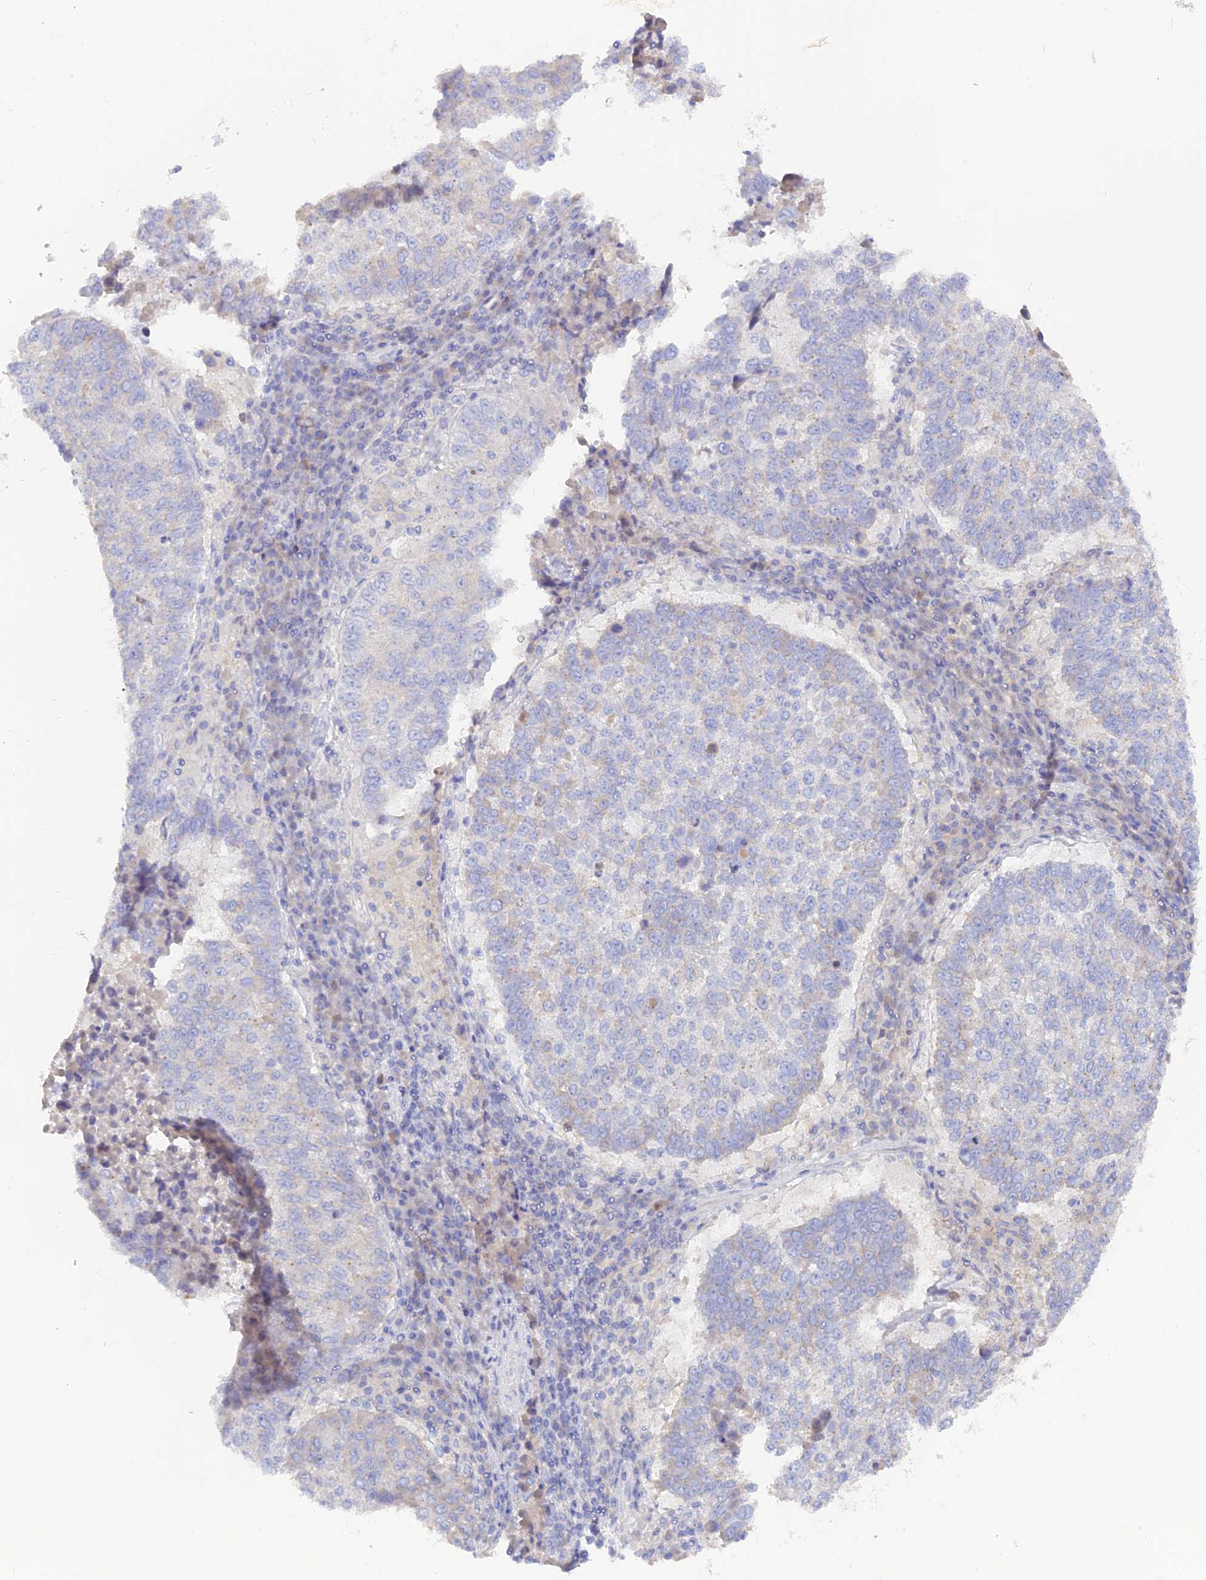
{"staining": {"intensity": "negative", "quantity": "none", "location": "none"}, "tissue": "lung cancer", "cell_type": "Tumor cells", "image_type": "cancer", "snomed": [{"axis": "morphology", "description": "Squamous cell carcinoma, NOS"}, {"axis": "topography", "description": "Lung"}], "caption": "This is a micrograph of immunohistochemistry staining of lung cancer, which shows no expression in tumor cells.", "gene": "ADGRA1", "patient": {"sex": "male", "age": 73}}